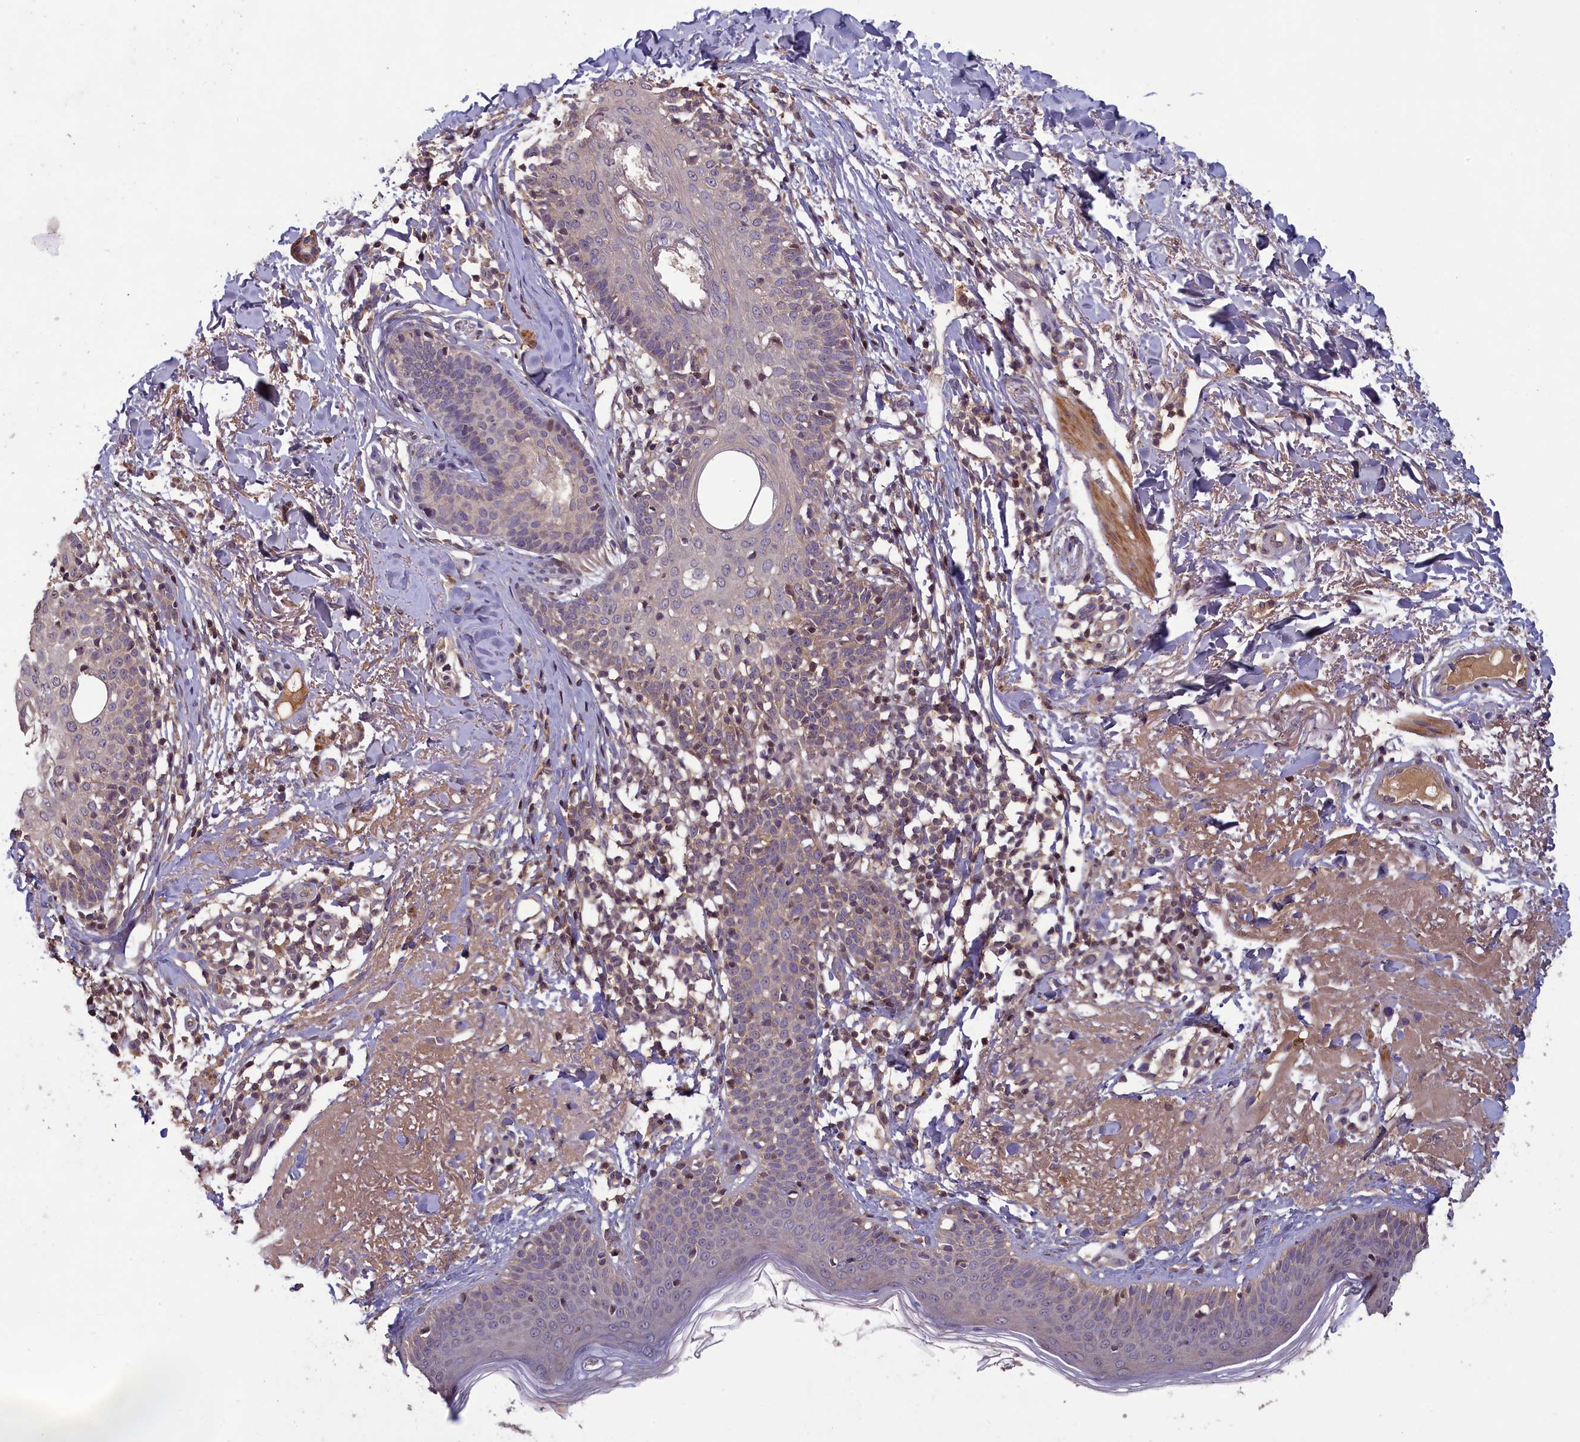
{"staining": {"intensity": "moderate", "quantity": "<25%", "location": "cytoplasmic/membranous"}, "tissue": "skin cancer", "cell_type": "Tumor cells", "image_type": "cancer", "snomed": [{"axis": "morphology", "description": "Basal cell carcinoma"}, {"axis": "topography", "description": "Skin"}], "caption": "Human skin basal cell carcinoma stained with a protein marker shows moderate staining in tumor cells.", "gene": "NUDT6", "patient": {"sex": "female", "age": 61}}